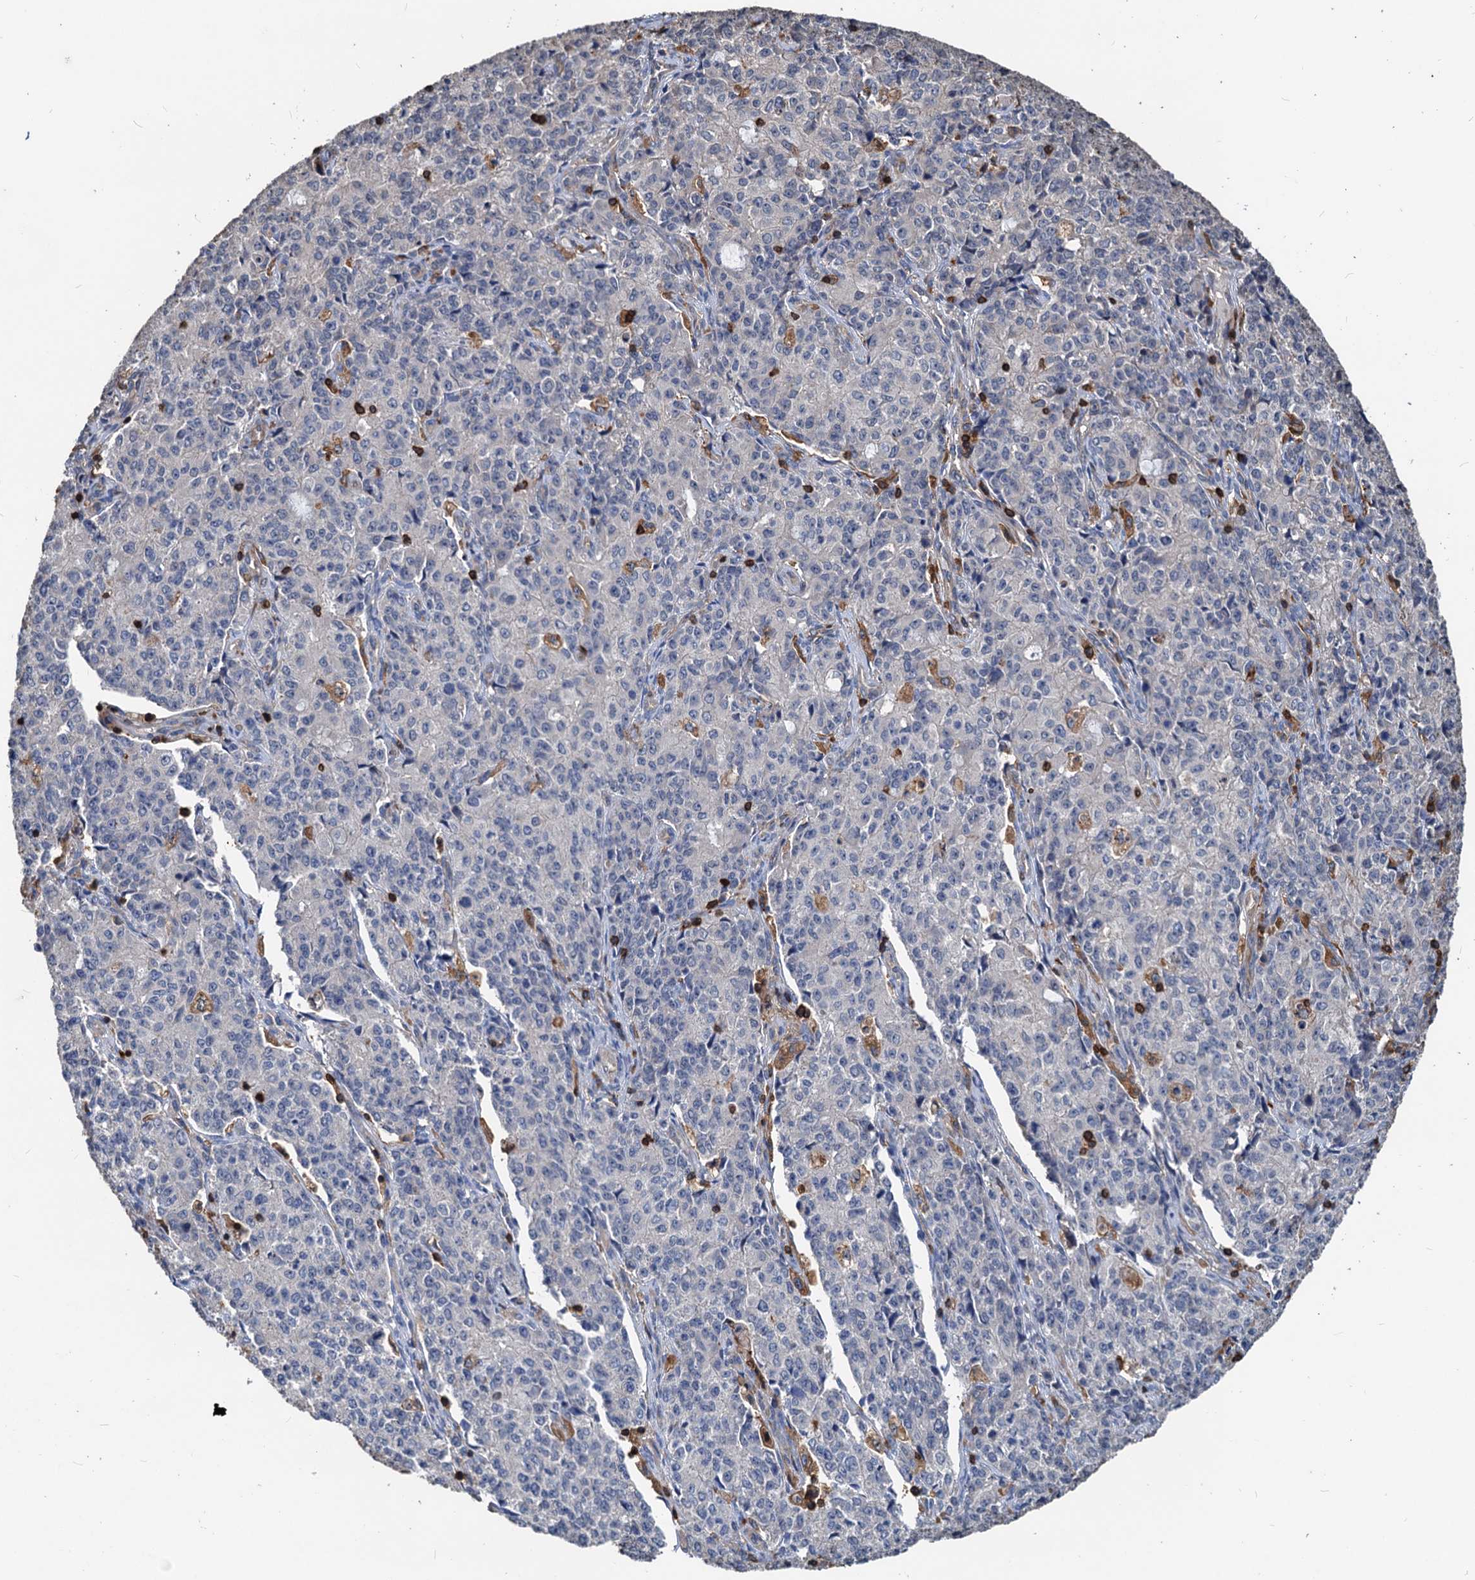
{"staining": {"intensity": "negative", "quantity": "none", "location": "none"}, "tissue": "endometrial cancer", "cell_type": "Tumor cells", "image_type": "cancer", "snomed": [{"axis": "morphology", "description": "Adenocarcinoma, NOS"}, {"axis": "topography", "description": "Endometrium"}], "caption": "High magnification brightfield microscopy of endometrial cancer stained with DAB (3,3'-diaminobenzidine) (brown) and counterstained with hematoxylin (blue): tumor cells show no significant expression.", "gene": "LCP2", "patient": {"sex": "female", "age": 50}}